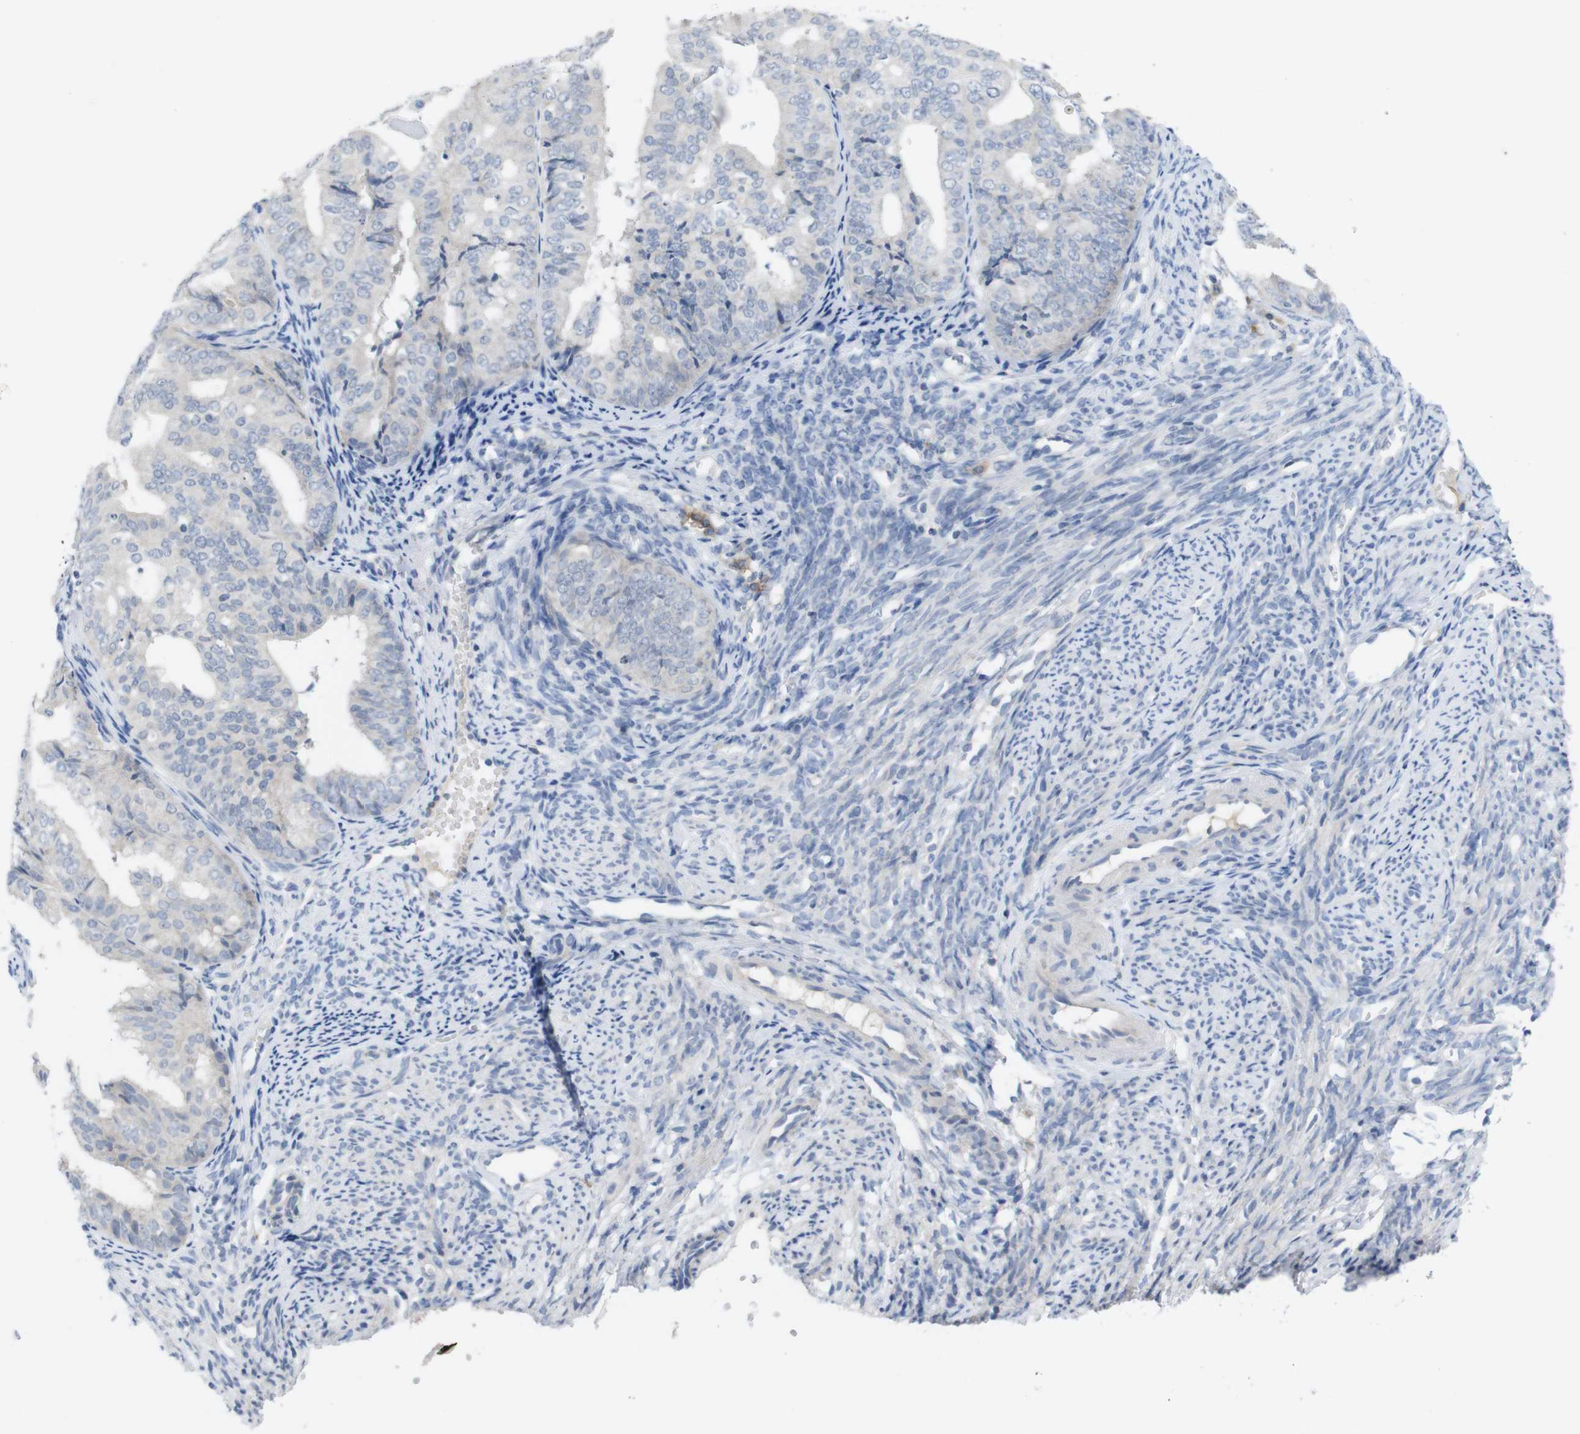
{"staining": {"intensity": "negative", "quantity": "none", "location": "none"}, "tissue": "endometrial cancer", "cell_type": "Tumor cells", "image_type": "cancer", "snomed": [{"axis": "morphology", "description": "Adenocarcinoma, NOS"}, {"axis": "topography", "description": "Endometrium"}], "caption": "This is an IHC histopathology image of human adenocarcinoma (endometrial). There is no staining in tumor cells.", "gene": "SLAMF7", "patient": {"sex": "female", "age": 63}}